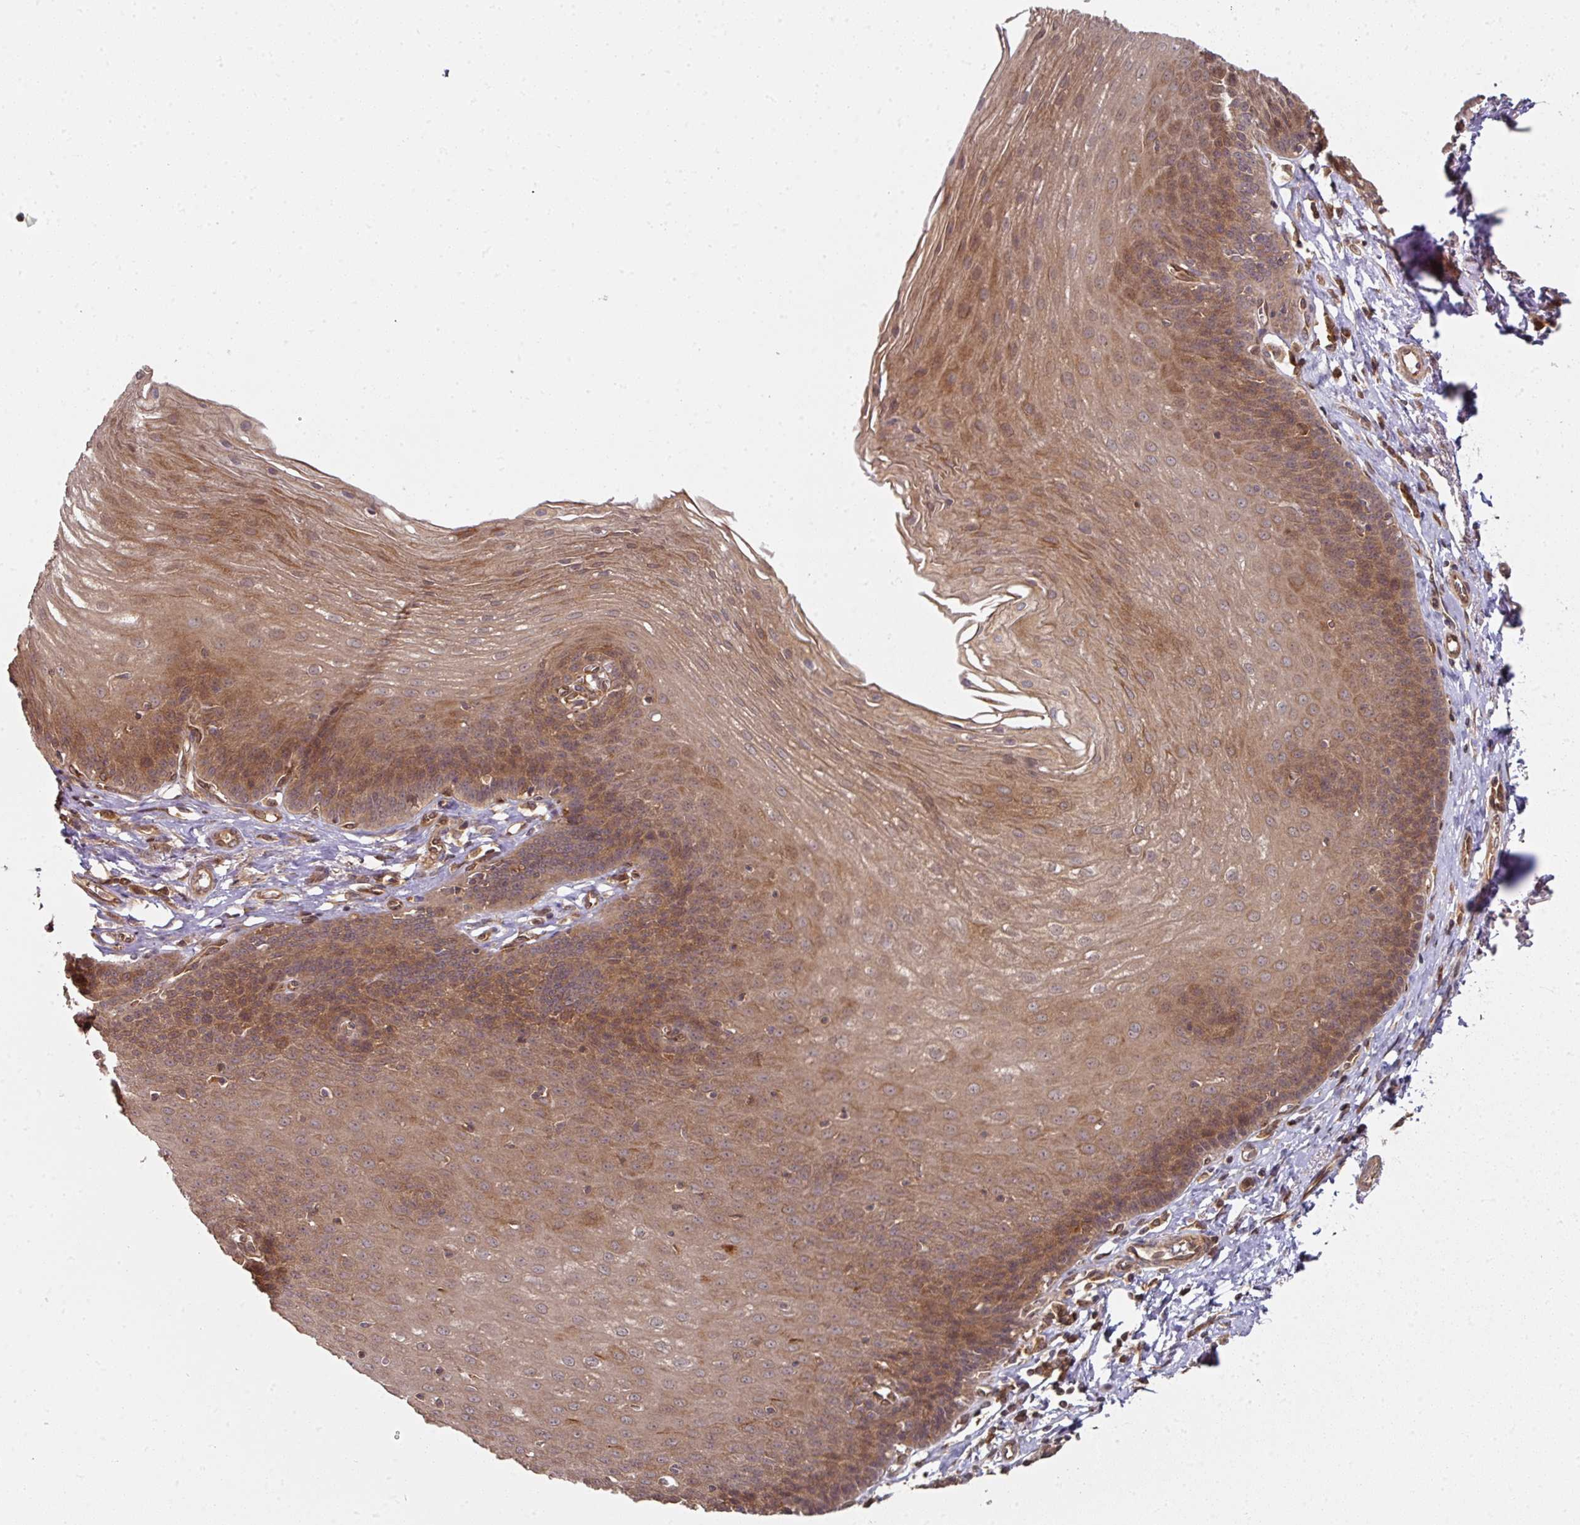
{"staining": {"intensity": "moderate", "quantity": ">75%", "location": "cytoplasmic/membranous"}, "tissue": "esophagus", "cell_type": "Squamous epithelial cells", "image_type": "normal", "snomed": [{"axis": "morphology", "description": "Normal tissue, NOS"}, {"axis": "topography", "description": "Esophagus"}], "caption": "This is an image of IHC staining of benign esophagus, which shows moderate expression in the cytoplasmic/membranous of squamous epithelial cells.", "gene": "EIF4EBP2", "patient": {"sex": "female", "age": 81}}